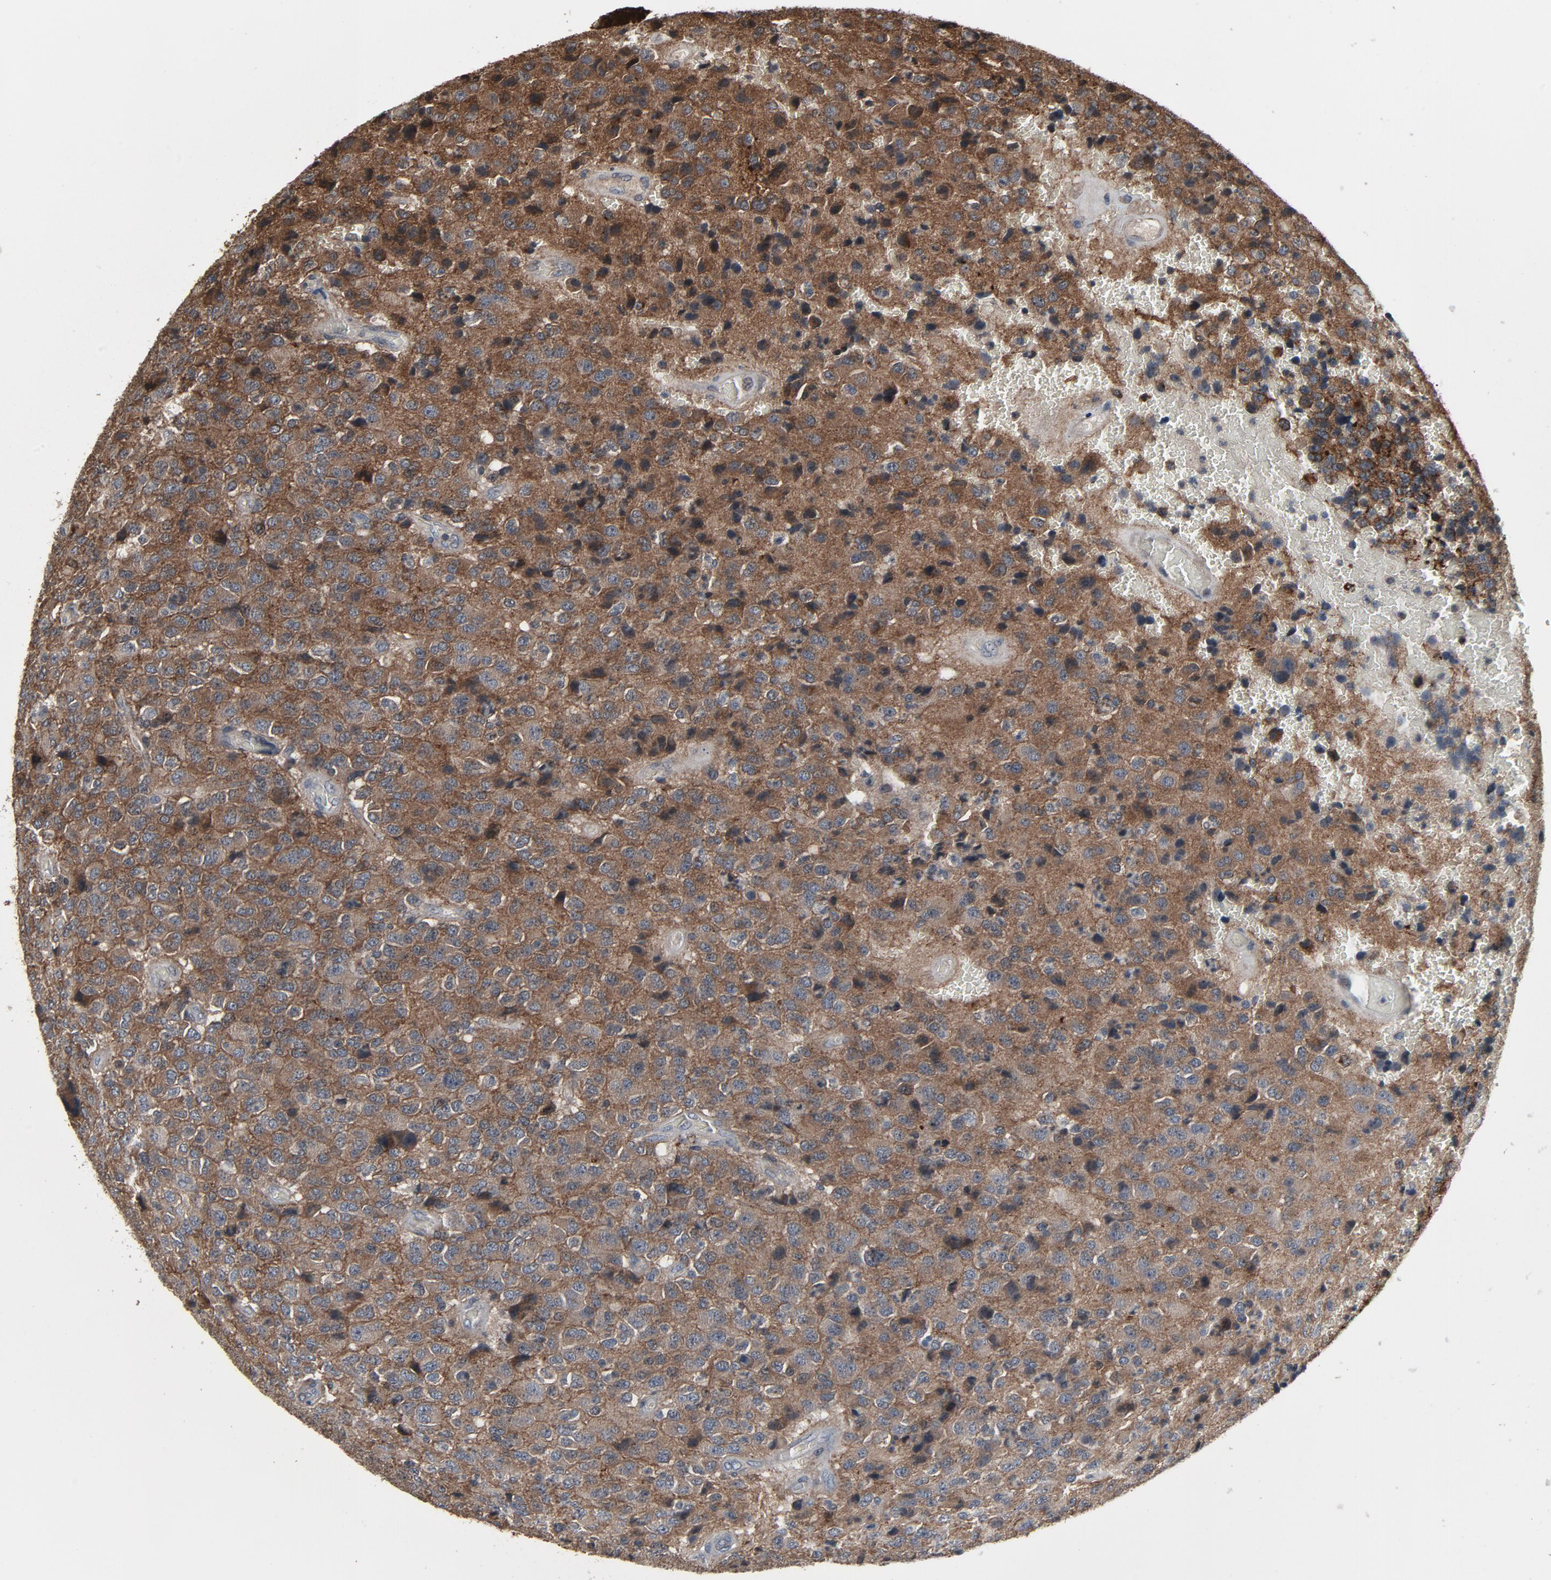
{"staining": {"intensity": "weak", "quantity": ">75%", "location": "cytoplasmic/membranous"}, "tissue": "glioma", "cell_type": "Tumor cells", "image_type": "cancer", "snomed": [{"axis": "morphology", "description": "Glioma, malignant, High grade"}, {"axis": "topography", "description": "pancreas cauda"}], "caption": "Protein analysis of glioma tissue demonstrates weak cytoplasmic/membranous positivity in about >75% of tumor cells. Nuclei are stained in blue.", "gene": "PDZD4", "patient": {"sex": "male", "age": 60}}